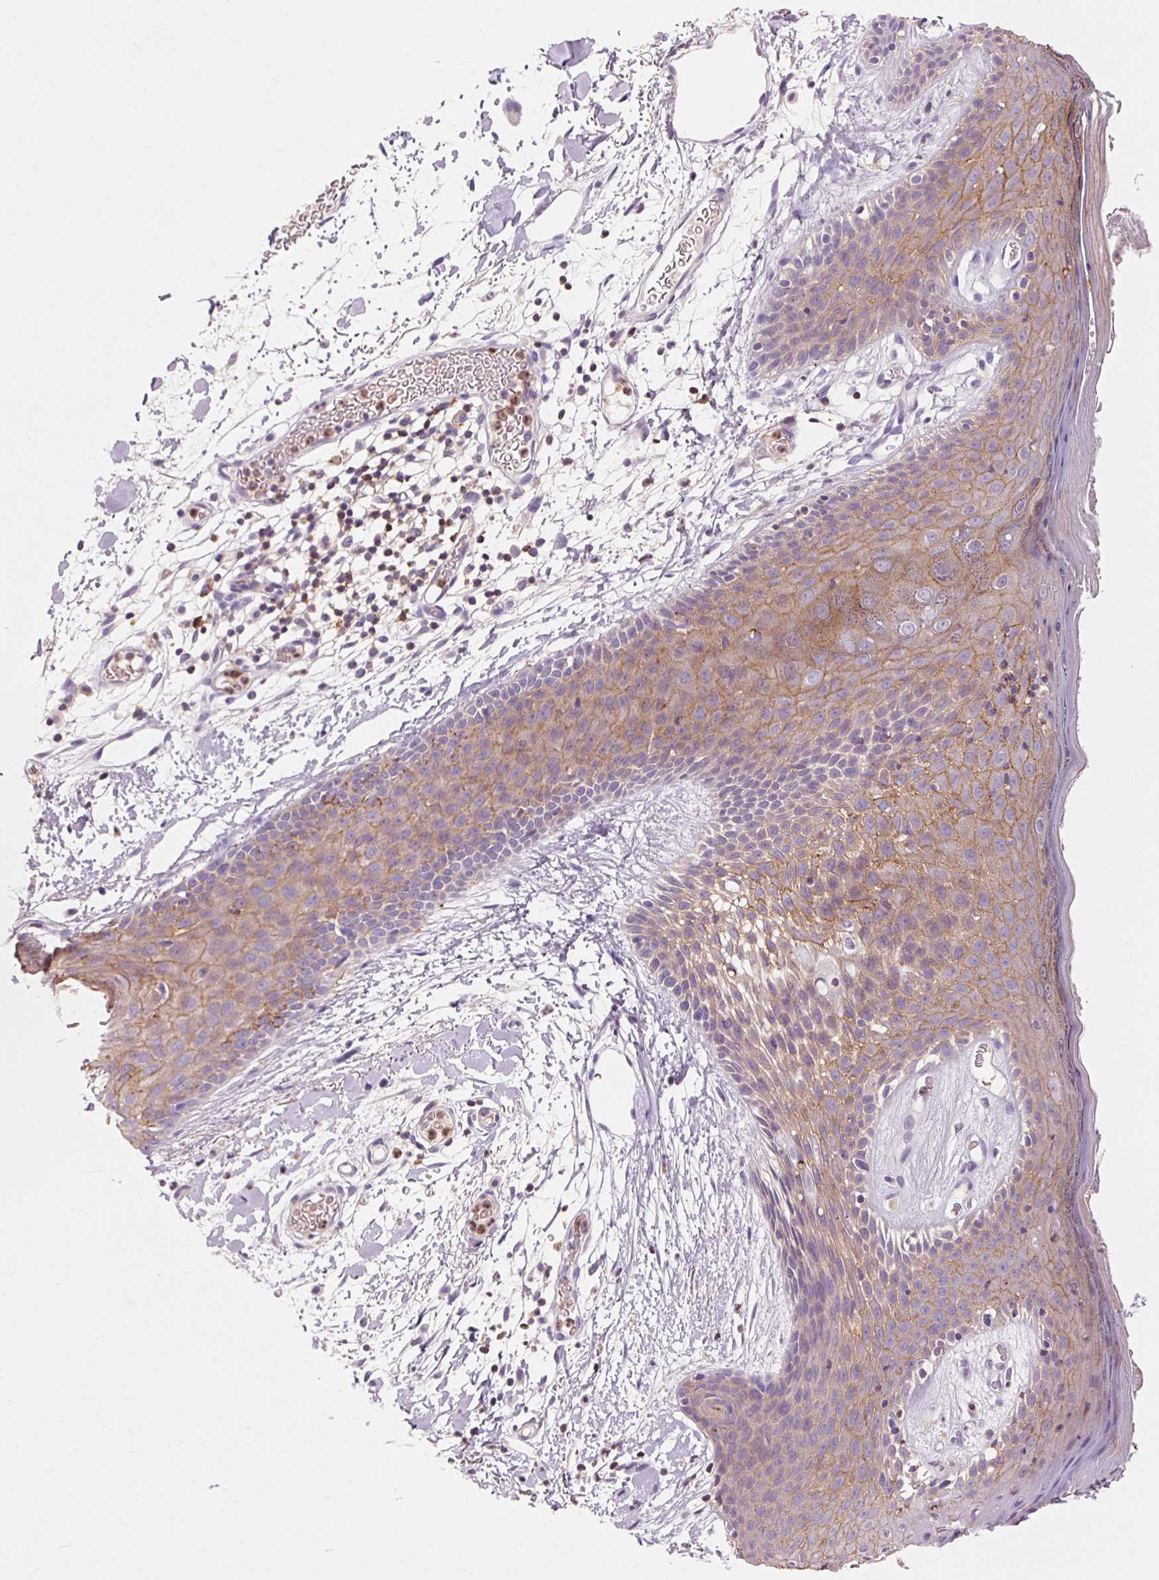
{"staining": {"intensity": "negative", "quantity": "none", "location": "none"}, "tissue": "skin", "cell_type": "Fibroblasts", "image_type": "normal", "snomed": [{"axis": "morphology", "description": "Normal tissue, NOS"}, {"axis": "topography", "description": "Skin"}], "caption": "The immunohistochemistry histopathology image has no significant staining in fibroblasts of skin. (Brightfield microscopy of DAB immunohistochemistry at high magnification).", "gene": "OR8K1", "patient": {"sex": "male", "age": 79}}